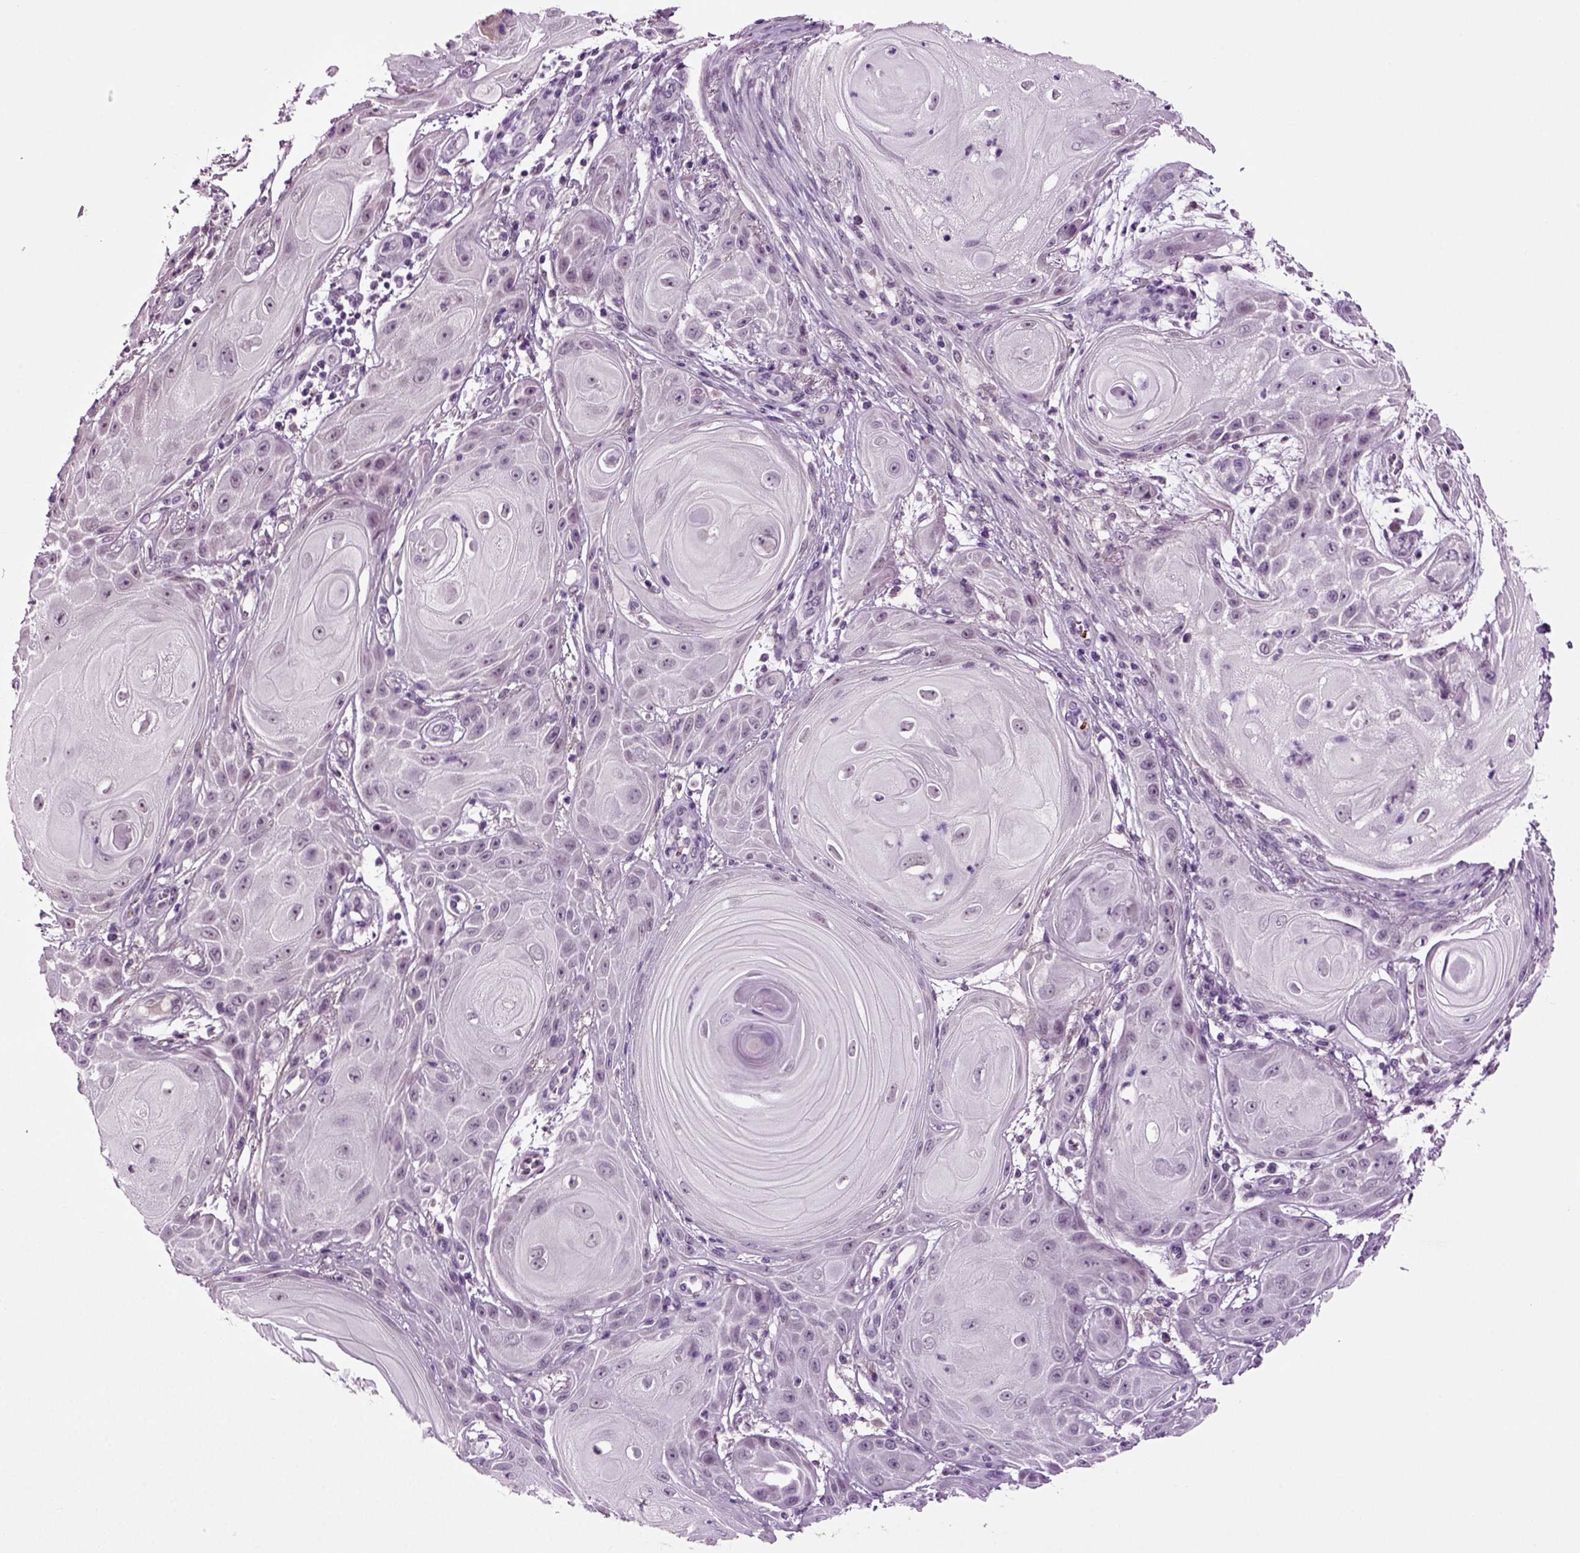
{"staining": {"intensity": "negative", "quantity": "none", "location": "none"}, "tissue": "skin cancer", "cell_type": "Tumor cells", "image_type": "cancer", "snomed": [{"axis": "morphology", "description": "Squamous cell carcinoma, NOS"}, {"axis": "topography", "description": "Skin"}], "caption": "Immunohistochemical staining of human skin cancer (squamous cell carcinoma) displays no significant expression in tumor cells. The staining is performed using DAB brown chromogen with nuclei counter-stained in using hematoxylin.", "gene": "SPATA17", "patient": {"sex": "male", "age": 62}}